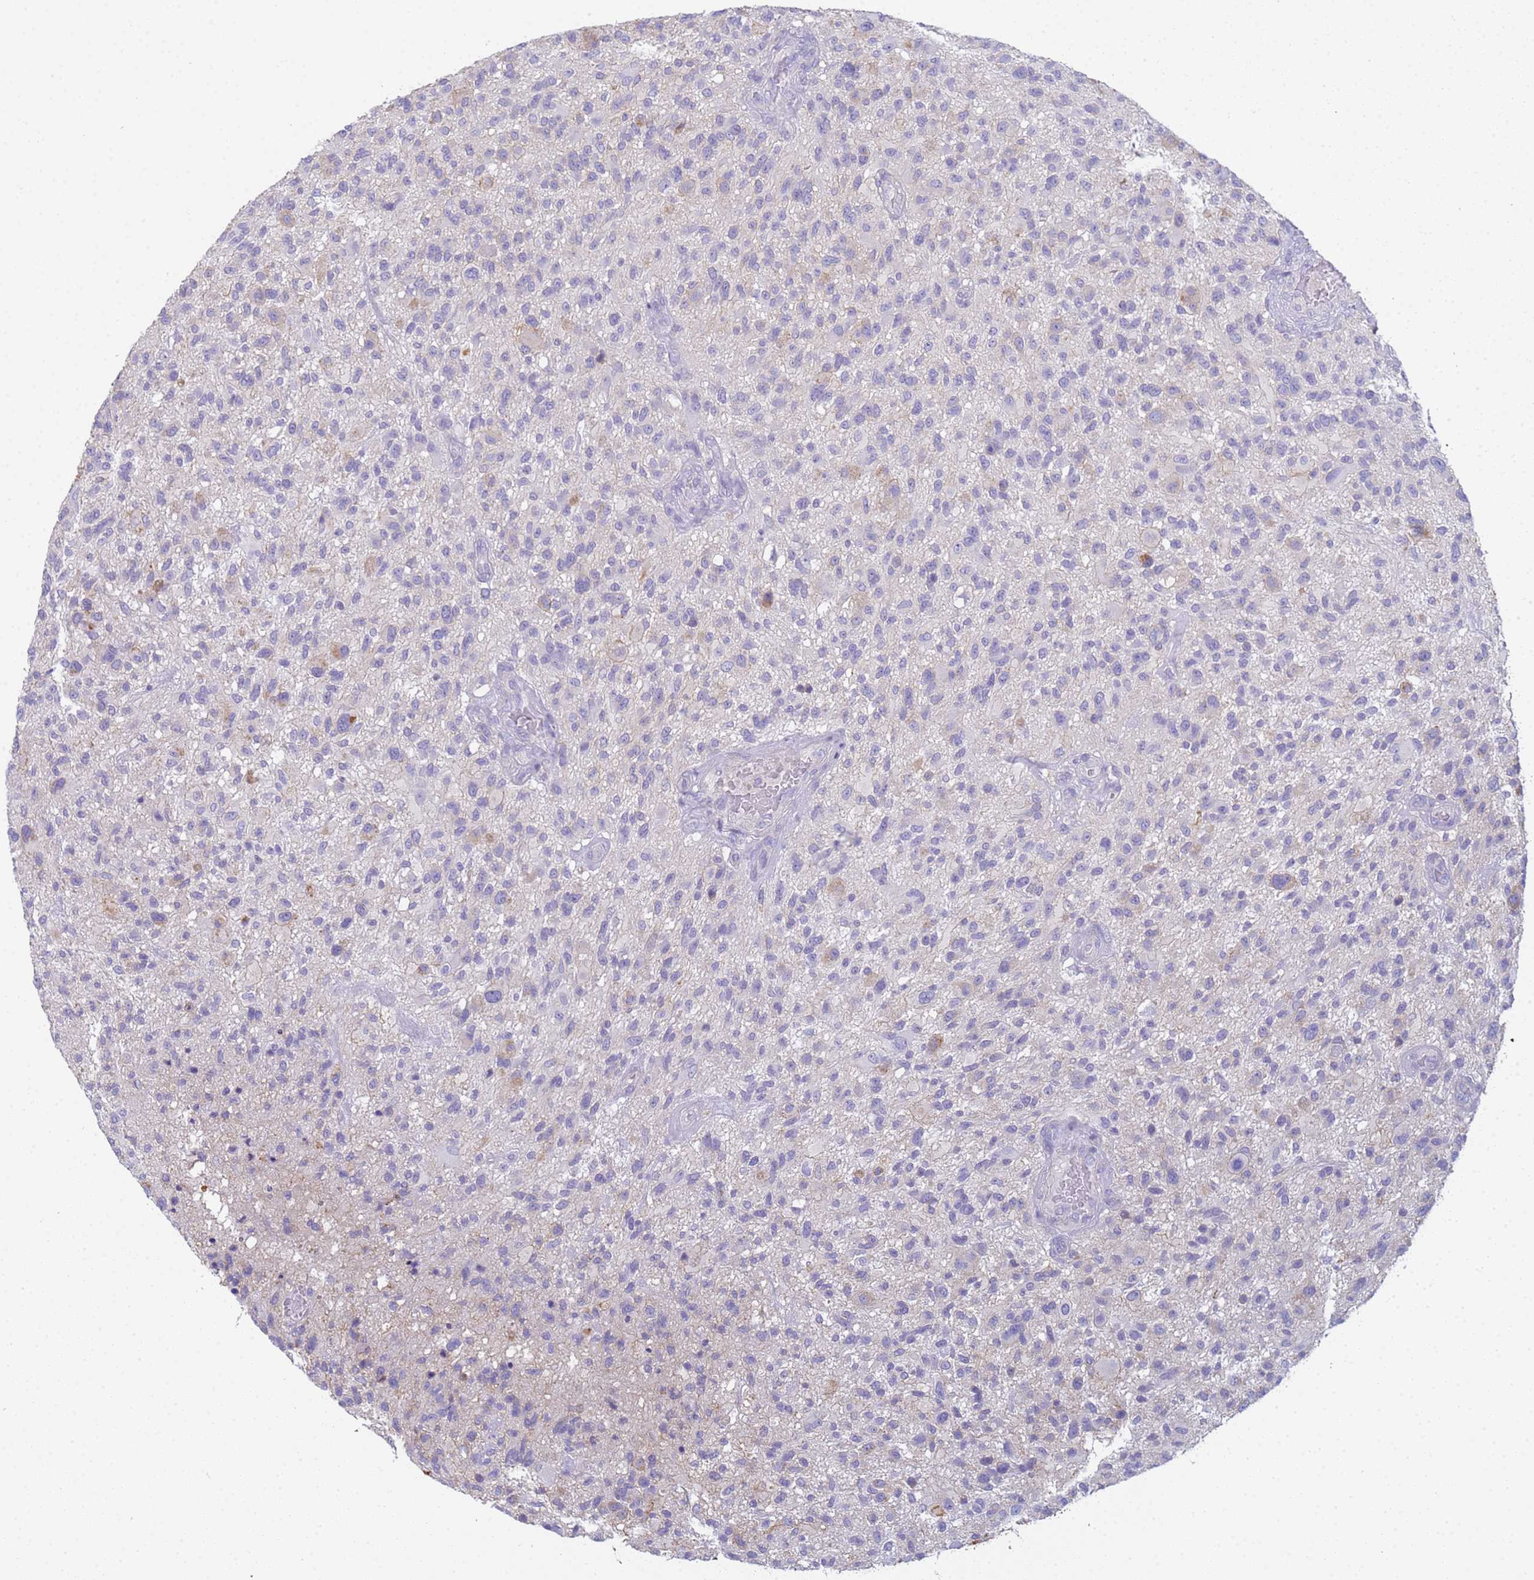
{"staining": {"intensity": "negative", "quantity": "none", "location": "none"}, "tissue": "glioma", "cell_type": "Tumor cells", "image_type": "cancer", "snomed": [{"axis": "morphology", "description": "Glioma, malignant, High grade"}, {"axis": "topography", "description": "Brain"}], "caption": "The immunohistochemistry image has no significant staining in tumor cells of glioma tissue.", "gene": "CR1", "patient": {"sex": "male", "age": 47}}